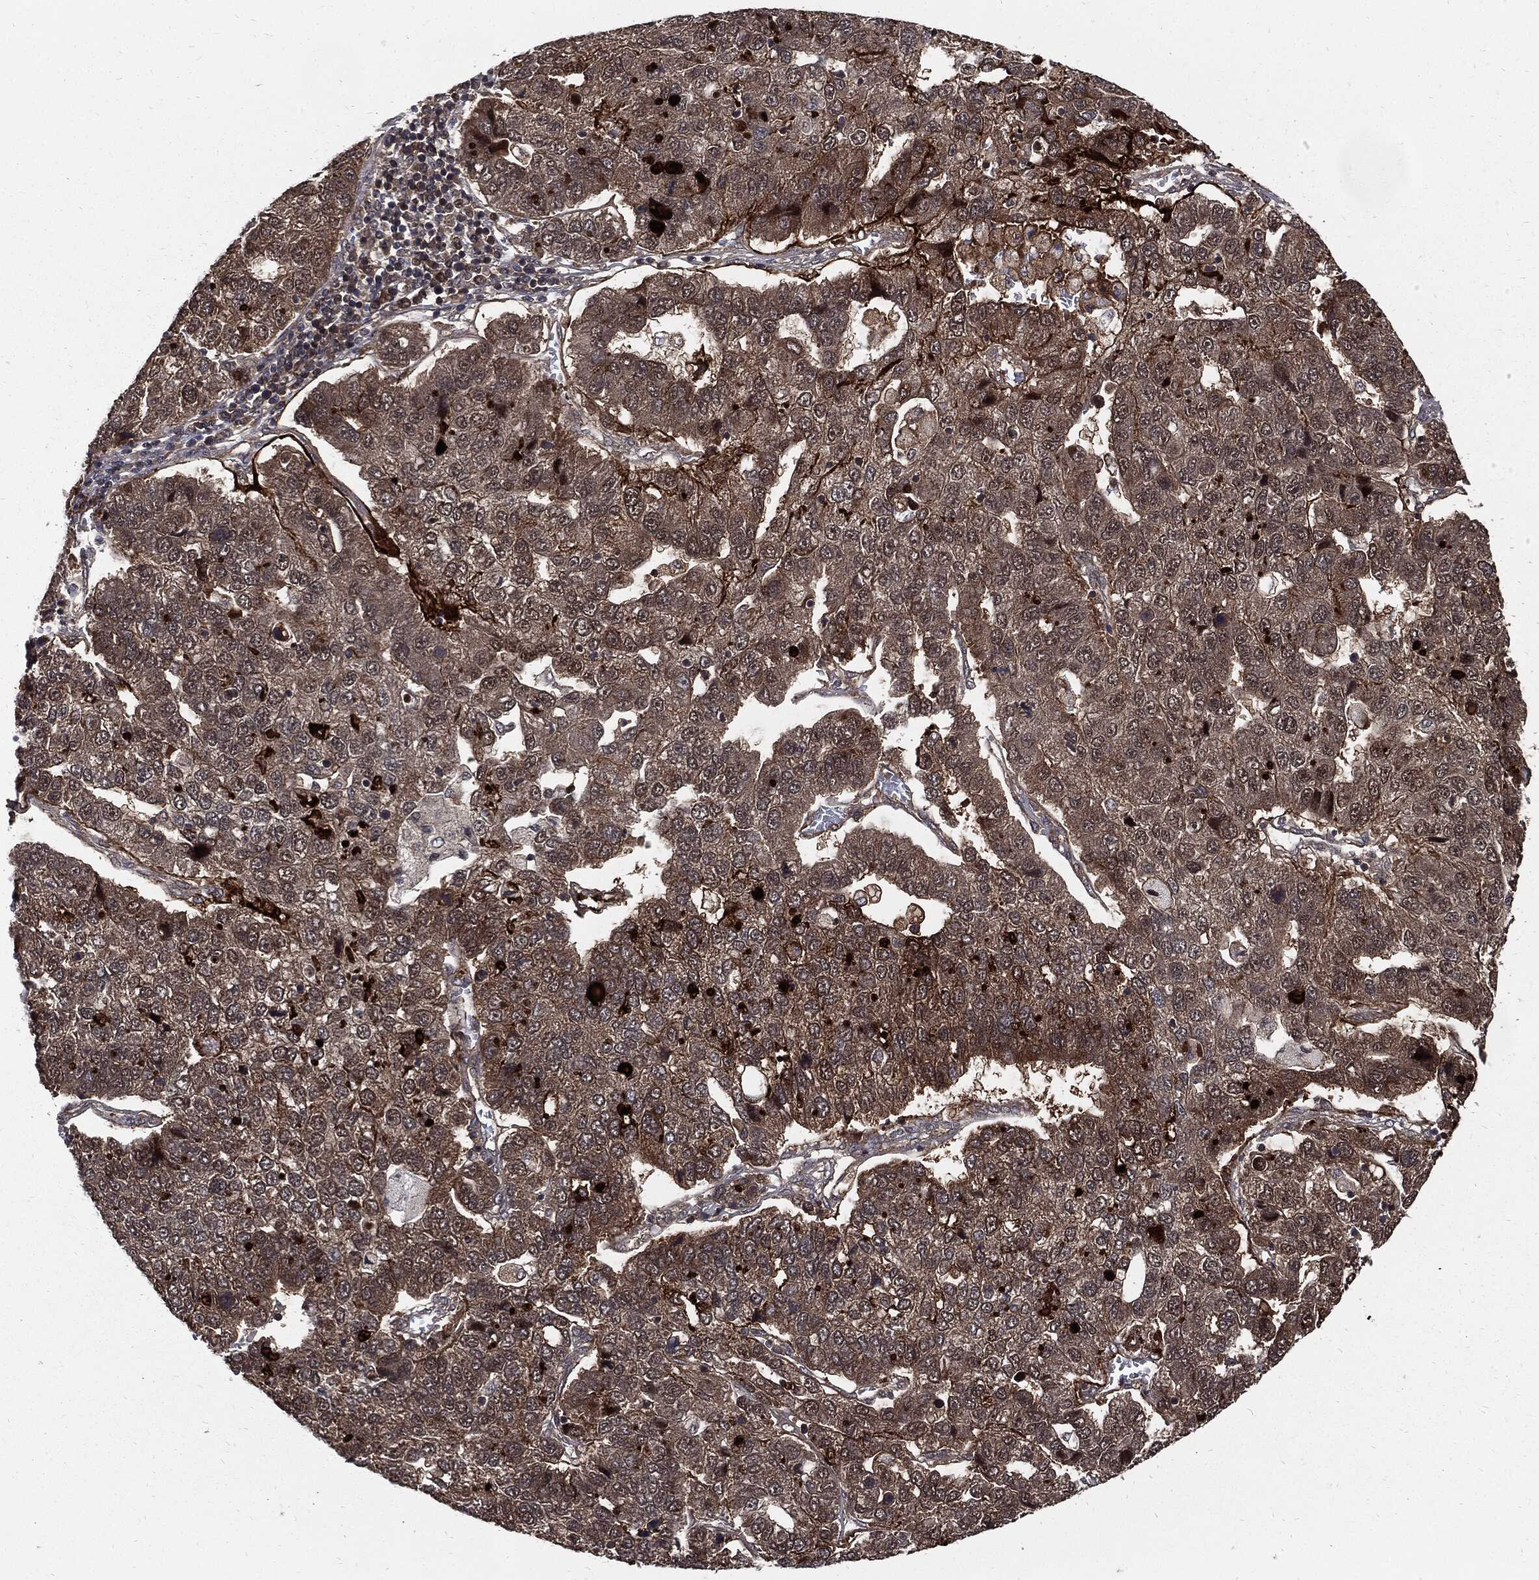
{"staining": {"intensity": "moderate", "quantity": "25%-75%", "location": "cytoplasmic/membranous"}, "tissue": "pancreatic cancer", "cell_type": "Tumor cells", "image_type": "cancer", "snomed": [{"axis": "morphology", "description": "Adenocarcinoma, NOS"}, {"axis": "topography", "description": "Pancreas"}], "caption": "A medium amount of moderate cytoplasmic/membranous expression is present in about 25%-75% of tumor cells in pancreatic cancer (adenocarcinoma) tissue.", "gene": "CLU", "patient": {"sex": "female", "age": 61}}